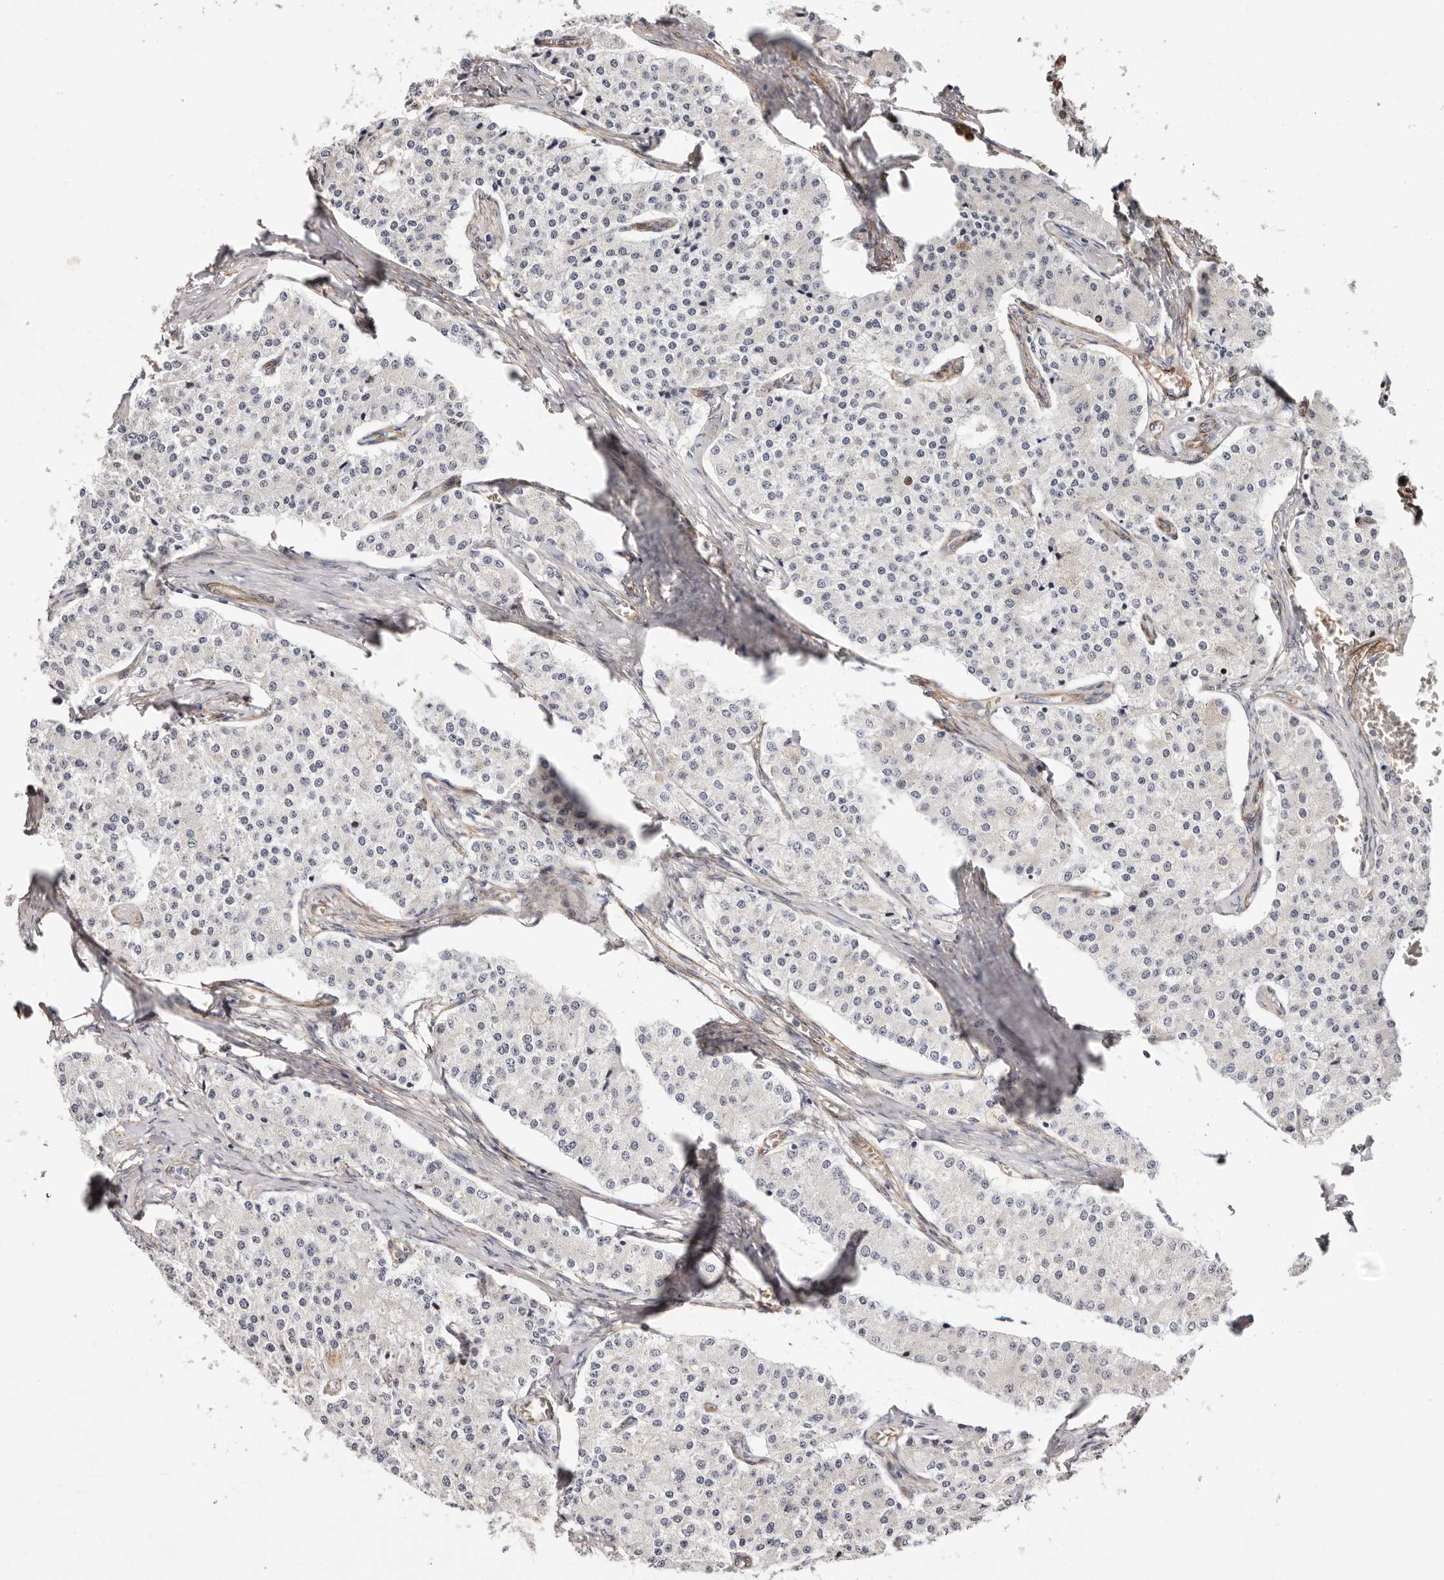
{"staining": {"intensity": "moderate", "quantity": "<25%", "location": "cytoplasmic/membranous,nuclear"}, "tissue": "carcinoid", "cell_type": "Tumor cells", "image_type": "cancer", "snomed": [{"axis": "morphology", "description": "Carcinoid, malignant, NOS"}, {"axis": "topography", "description": "Colon"}], "caption": "This image exhibits carcinoid stained with IHC to label a protein in brown. The cytoplasmic/membranous and nuclear of tumor cells show moderate positivity for the protein. Nuclei are counter-stained blue.", "gene": "EPHX3", "patient": {"sex": "female", "age": 52}}